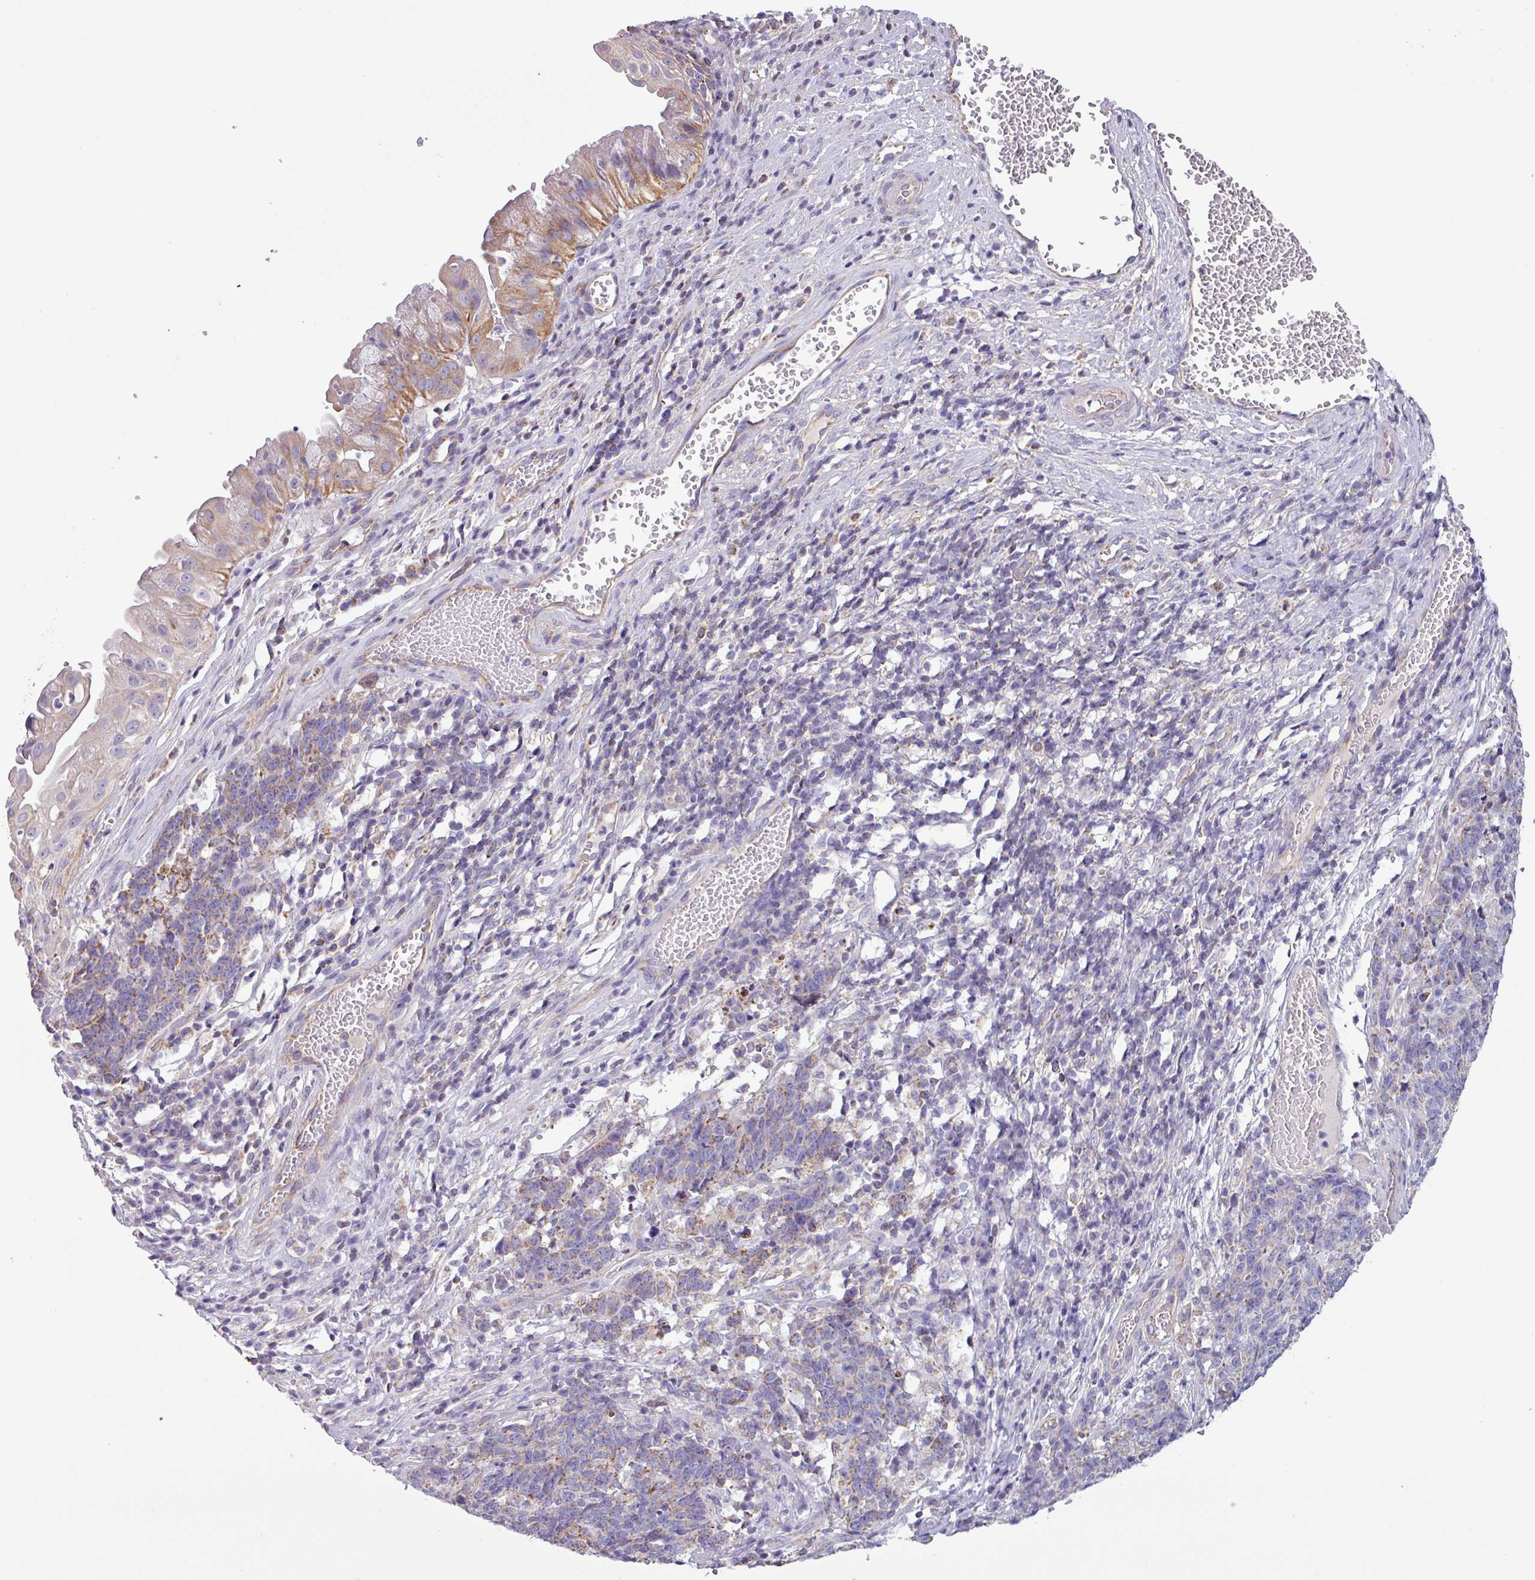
{"staining": {"intensity": "moderate", "quantity": "25%-75%", "location": "cytoplasmic/membranous"}, "tissue": "cervical cancer", "cell_type": "Tumor cells", "image_type": "cancer", "snomed": [{"axis": "morphology", "description": "Squamous cell carcinoma, NOS"}, {"axis": "topography", "description": "Cervix"}], "caption": "Brown immunohistochemical staining in human cervical squamous cell carcinoma demonstrates moderate cytoplasmic/membranous expression in approximately 25%-75% of tumor cells.", "gene": "CAMK1", "patient": {"sex": "female", "age": 29}}